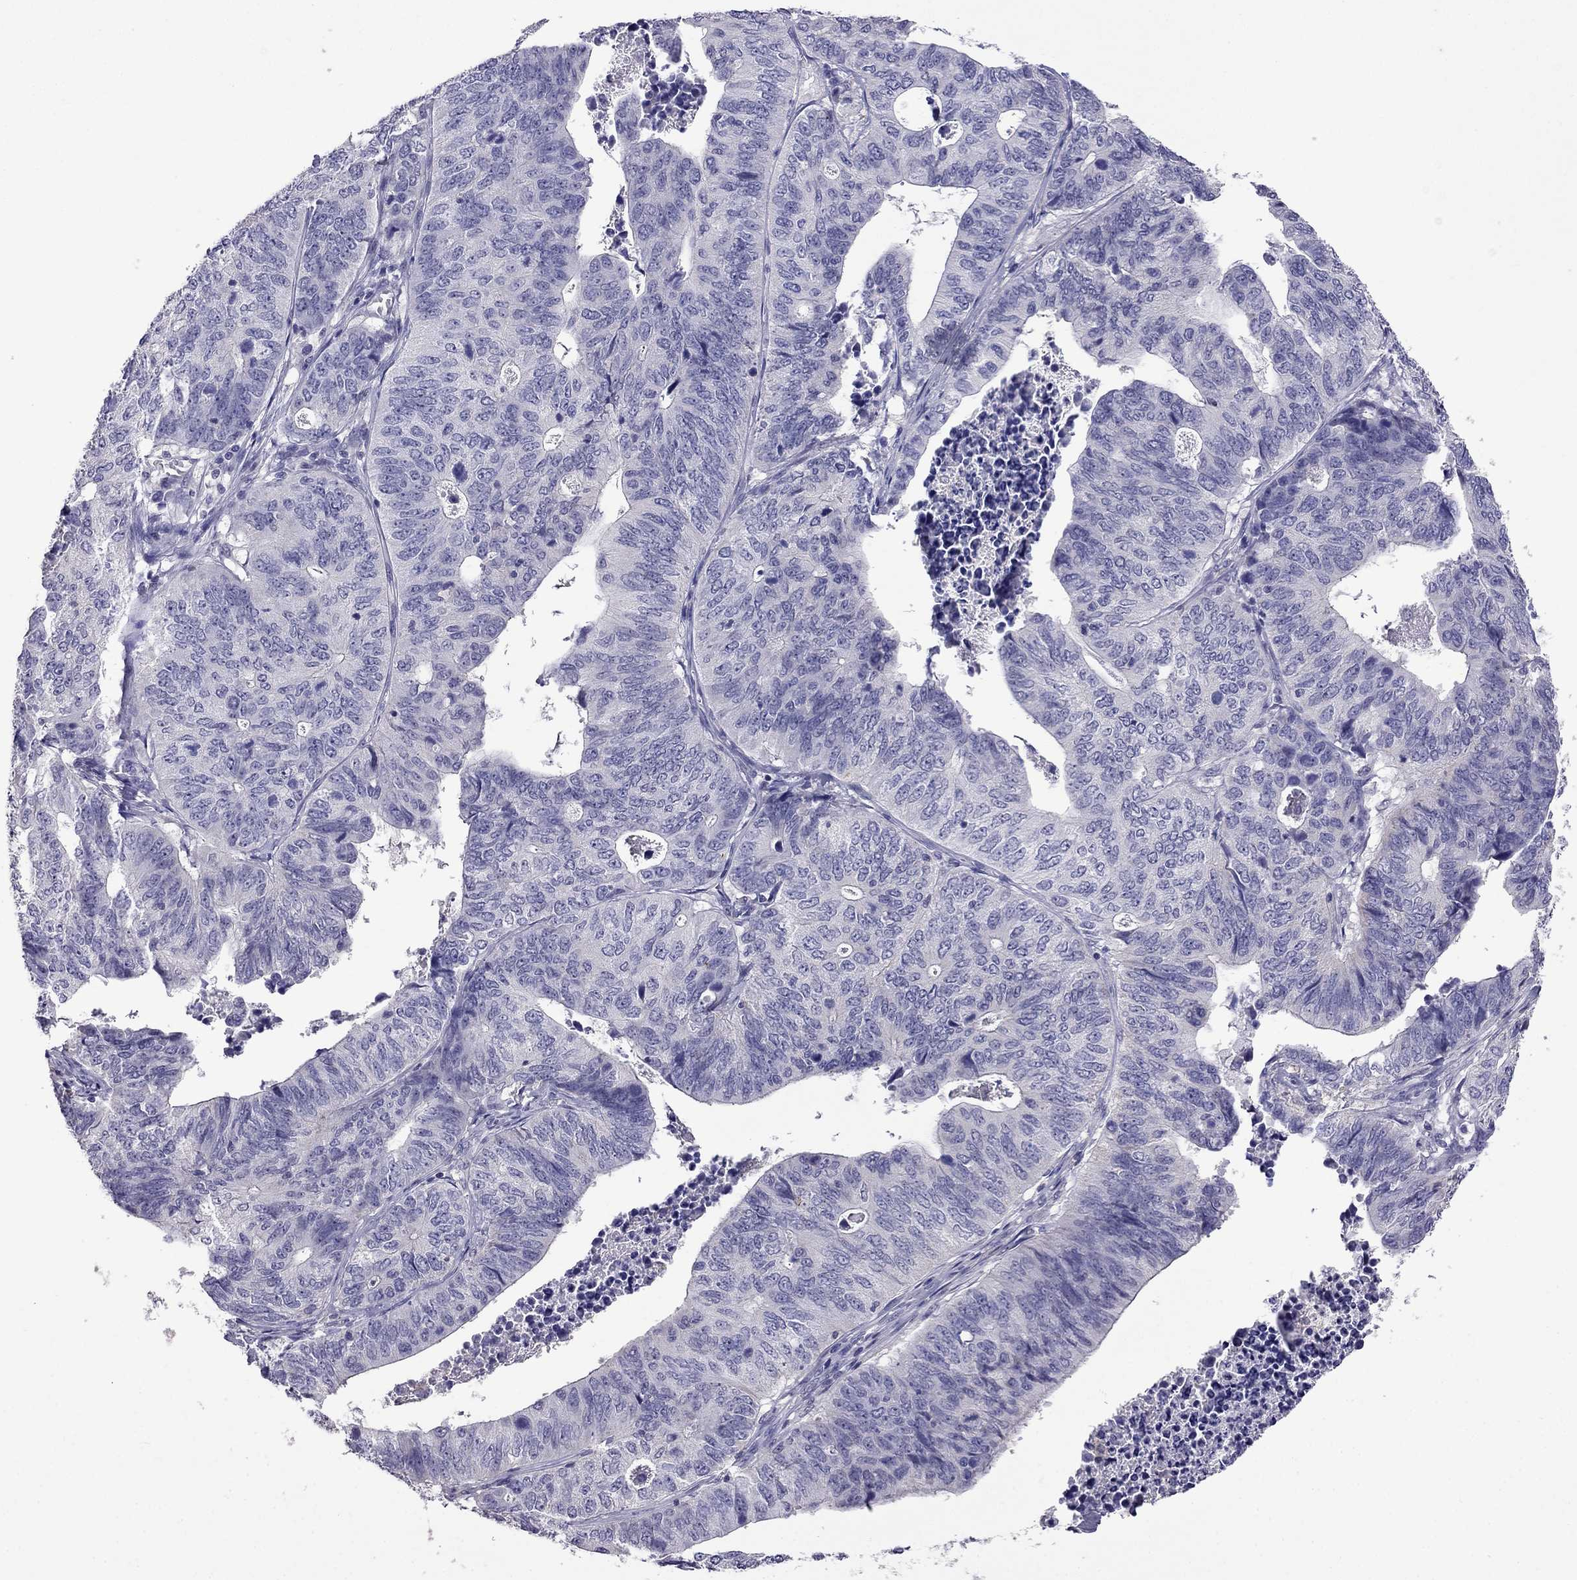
{"staining": {"intensity": "negative", "quantity": "none", "location": "none"}, "tissue": "stomach cancer", "cell_type": "Tumor cells", "image_type": "cancer", "snomed": [{"axis": "morphology", "description": "Adenocarcinoma, NOS"}, {"axis": "topography", "description": "Stomach, upper"}], "caption": "This is an immunohistochemistry histopathology image of human stomach adenocarcinoma. There is no staining in tumor cells.", "gene": "AQP9", "patient": {"sex": "female", "age": 67}}